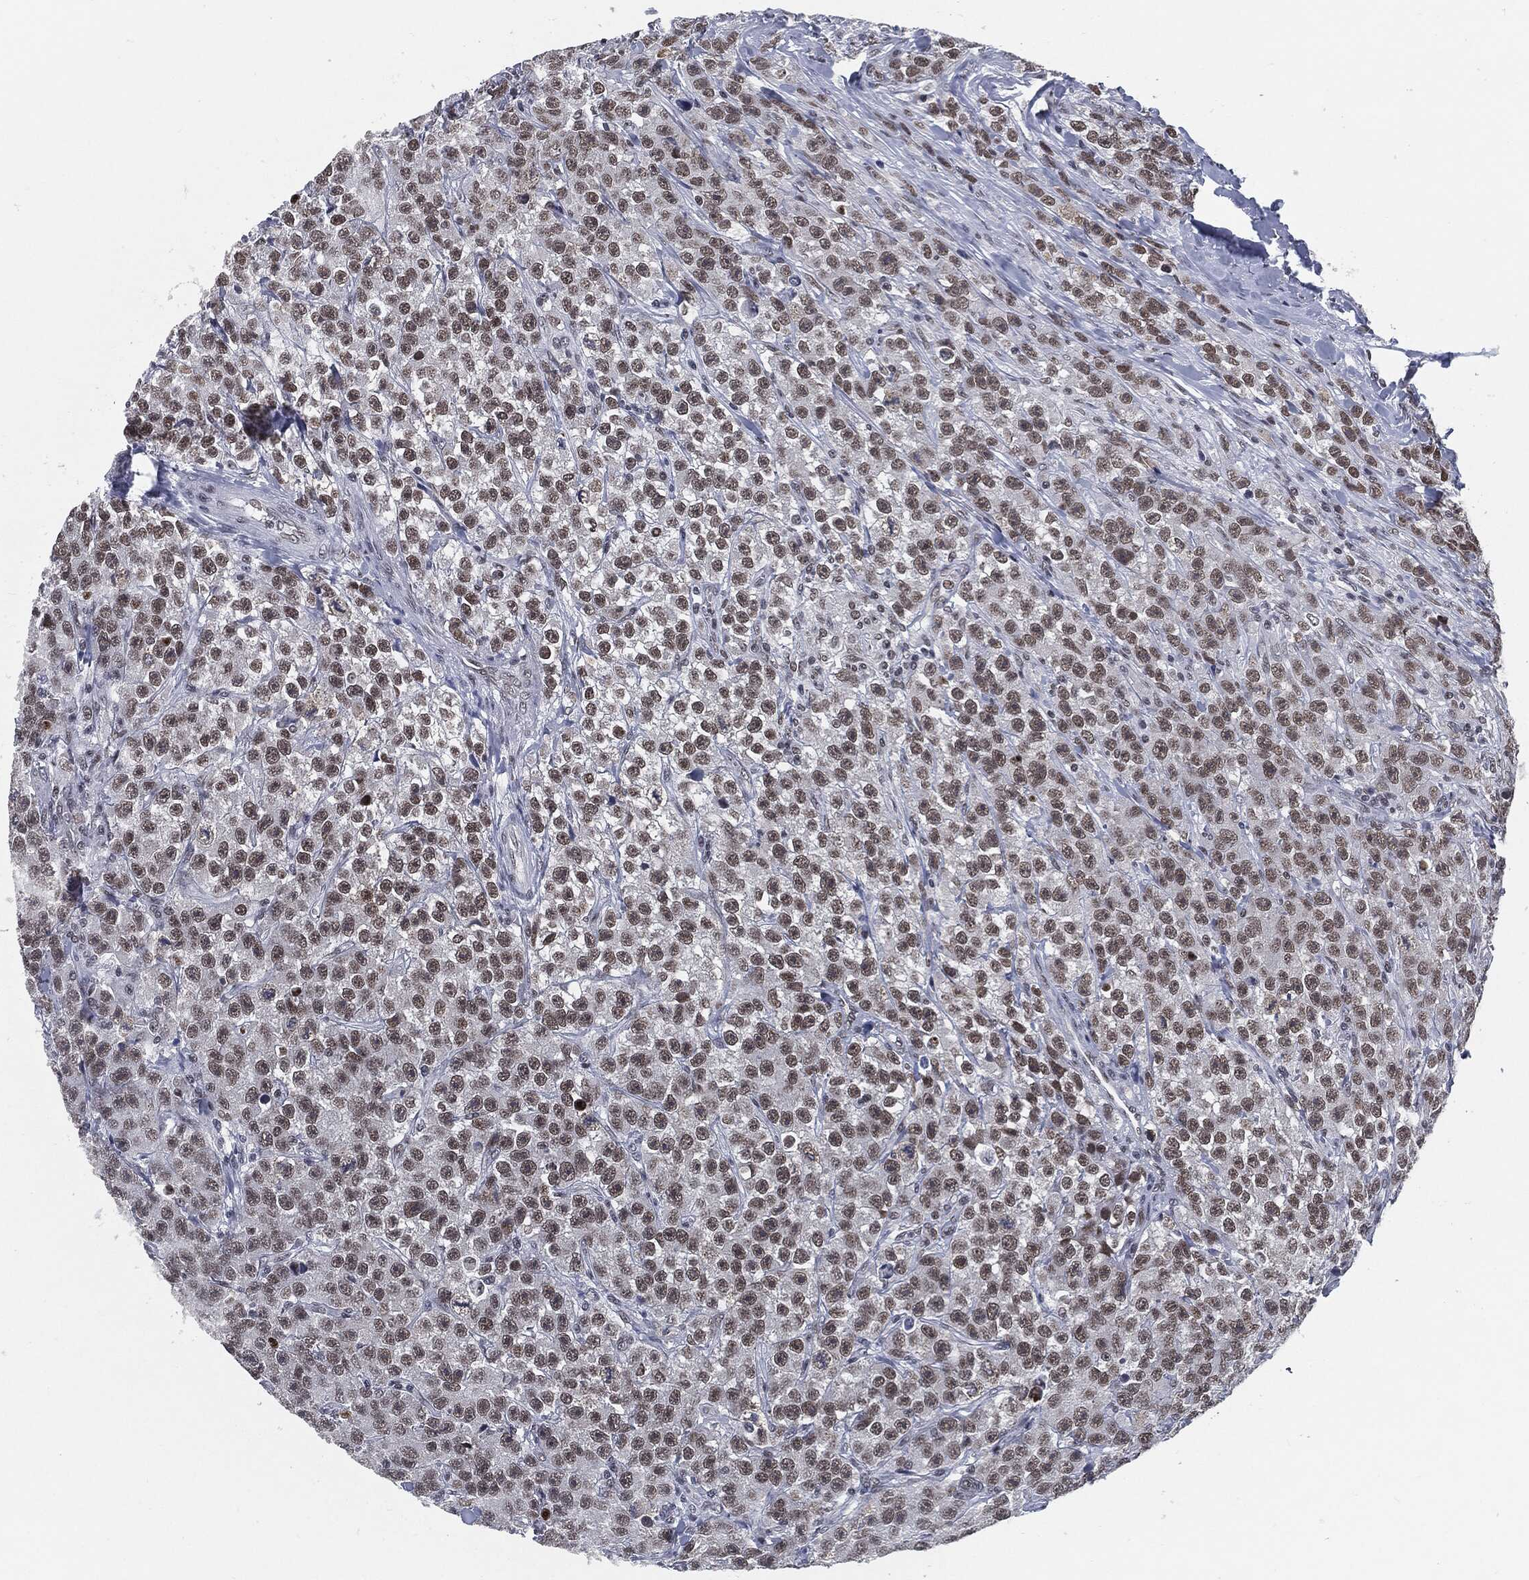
{"staining": {"intensity": "weak", "quantity": "25%-75%", "location": "nuclear"}, "tissue": "testis cancer", "cell_type": "Tumor cells", "image_type": "cancer", "snomed": [{"axis": "morphology", "description": "Seminoma, NOS"}, {"axis": "topography", "description": "Testis"}], "caption": "Testis cancer (seminoma) stained with DAB IHC demonstrates low levels of weak nuclear positivity in approximately 25%-75% of tumor cells. The protein is stained brown, and the nuclei are stained in blue (DAB (3,3'-diaminobenzidine) IHC with brightfield microscopy, high magnification).", "gene": "ANXA1", "patient": {"sex": "male", "age": 59}}